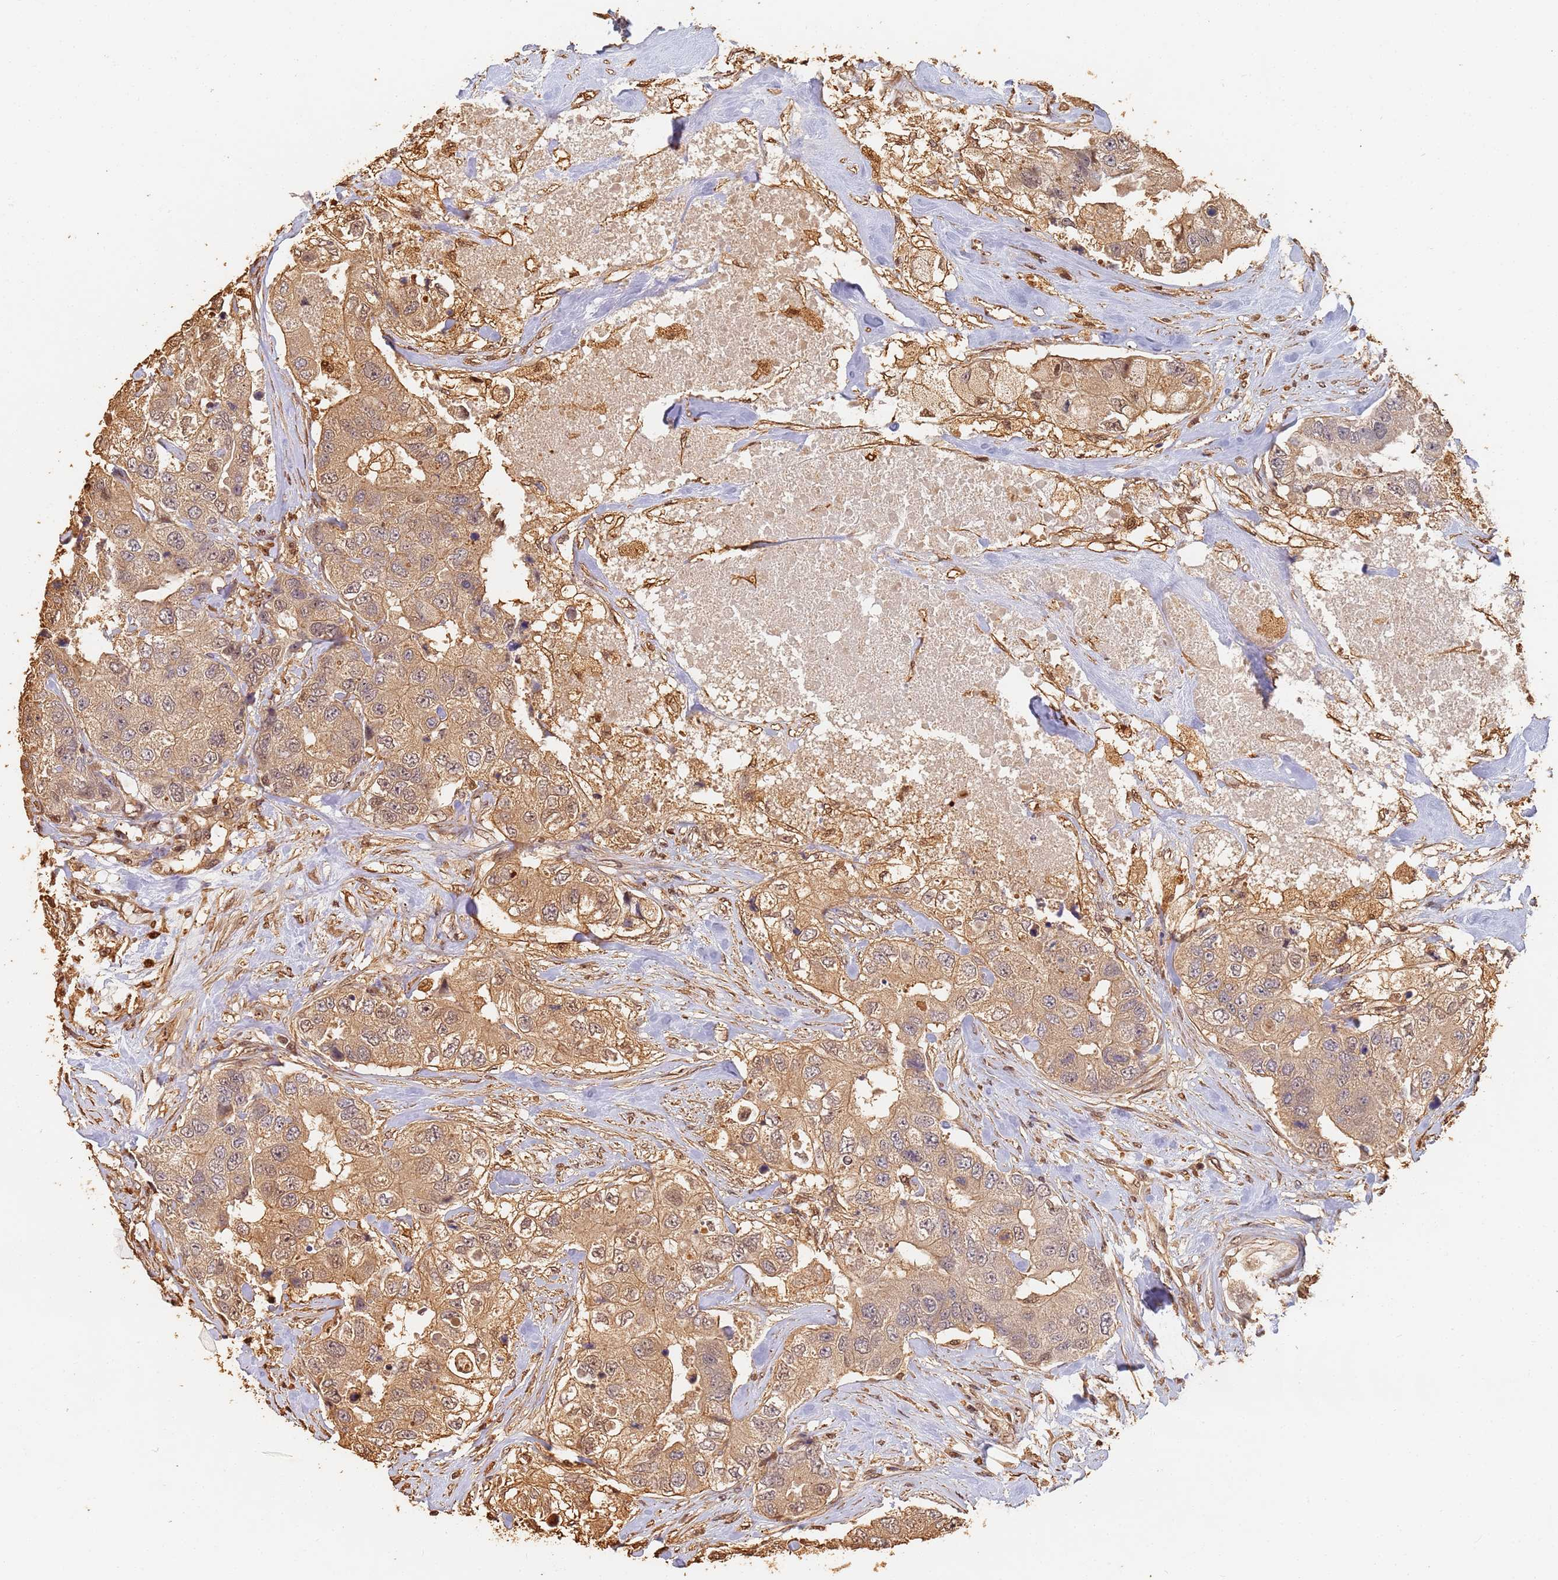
{"staining": {"intensity": "moderate", "quantity": ">75%", "location": "cytoplasmic/membranous,nuclear"}, "tissue": "breast cancer", "cell_type": "Tumor cells", "image_type": "cancer", "snomed": [{"axis": "morphology", "description": "Duct carcinoma"}, {"axis": "topography", "description": "Breast"}], "caption": "Tumor cells display moderate cytoplasmic/membranous and nuclear expression in about >75% of cells in breast cancer (intraductal carcinoma).", "gene": "JAK2", "patient": {"sex": "female", "age": 62}}